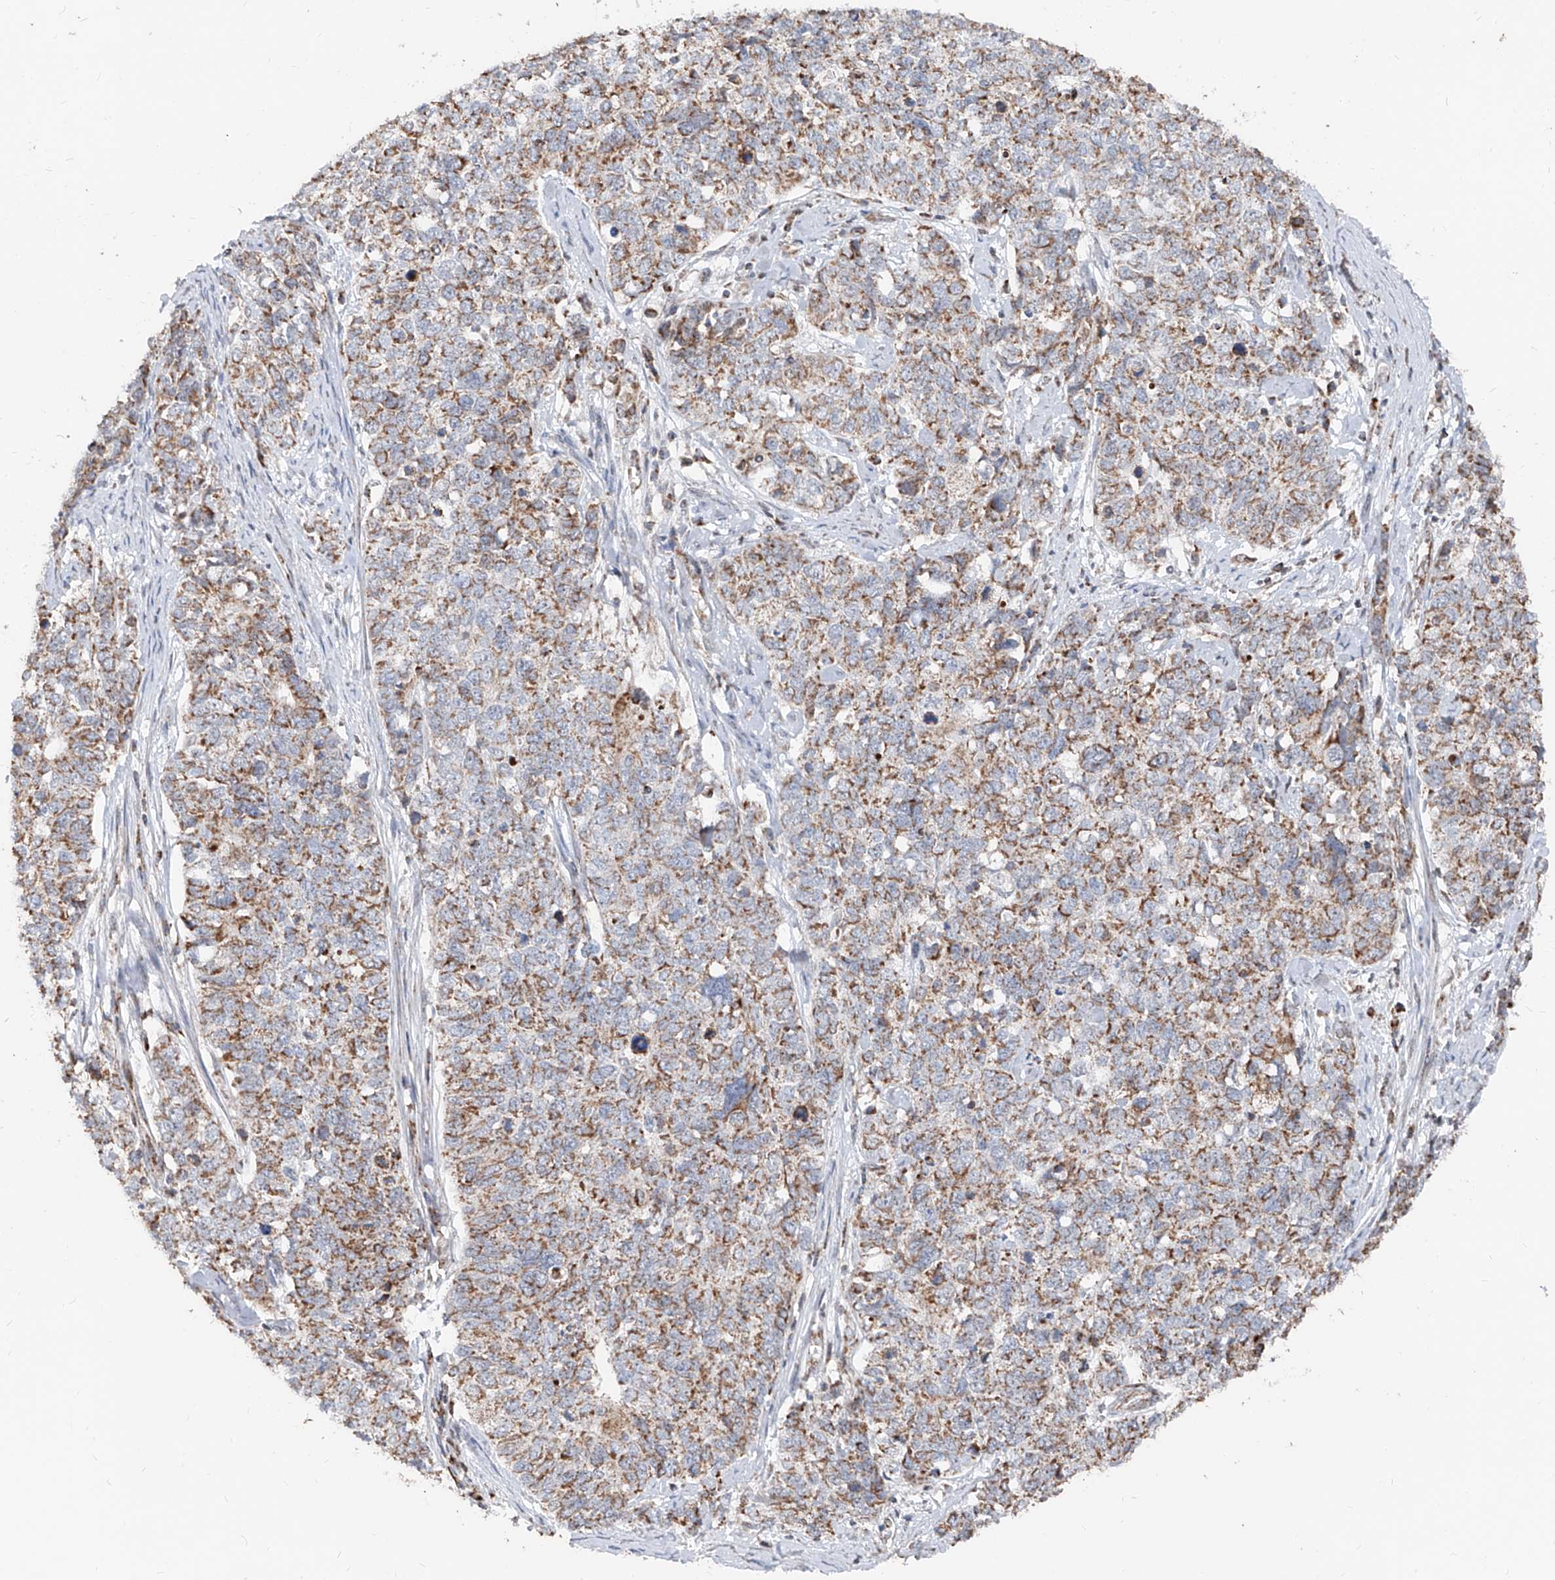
{"staining": {"intensity": "moderate", "quantity": ">75%", "location": "cytoplasmic/membranous"}, "tissue": "cervical cancer", "cell_type": "Tumor cells", "image_type": "cancer", "snomed": [{"axis": "morphology", "description": "Squamous cell carcinoma, NOS"}, {"axis": "topography", "description": "Cervix"}], "caption": "A medium amount of moderate cytoplasmic/membranous expression is appreciated in about >75% of tumor cells in cervical squamous cell carcinoma tissue. (DAB IHC, brown staining for protein, blue staining for nuclei).", "gene": "NDUFB3", "patient": {"sex": "female", "age": 63}}